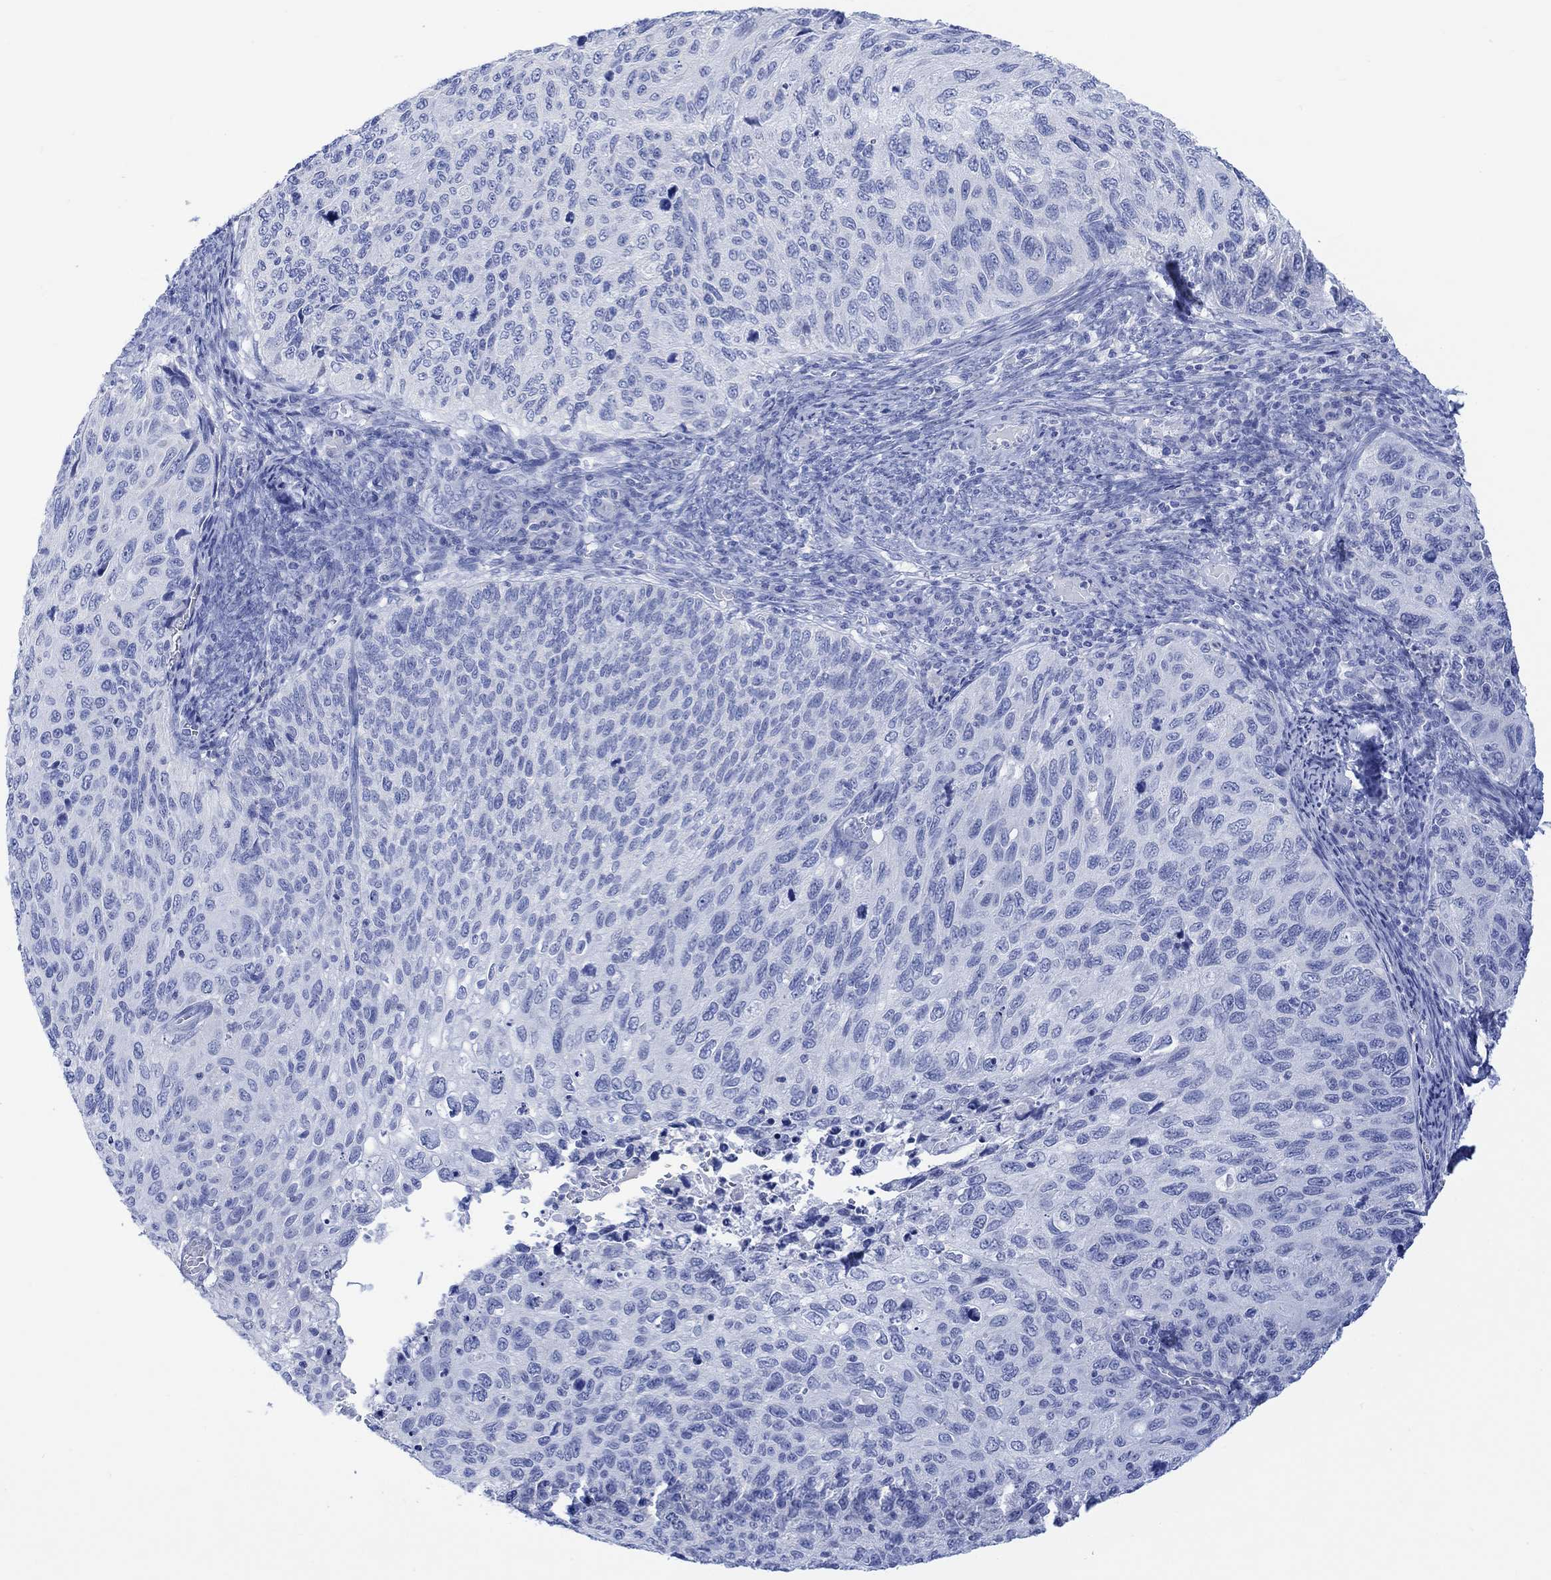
{"staining": {"intensity": "negative", "quantity": "none", "location": "none"}, "tissue": "cervical cancer", "cell_type": "Tumor cells", "image_type": "cancer", "snomed": [{"axis": "morphology", "description": "Squamous cell carcinoma, NOS"}, {"axis": "topography", "description": "Cervix"}], "caption": "Human cervical cancer (squamous cell carcinoma) stained for a protein using immunohistochemistry (IHC) displays no positivity in tumor cells.", "gene": "CALCA", "patient": {"sex": "female", "age": 70}}